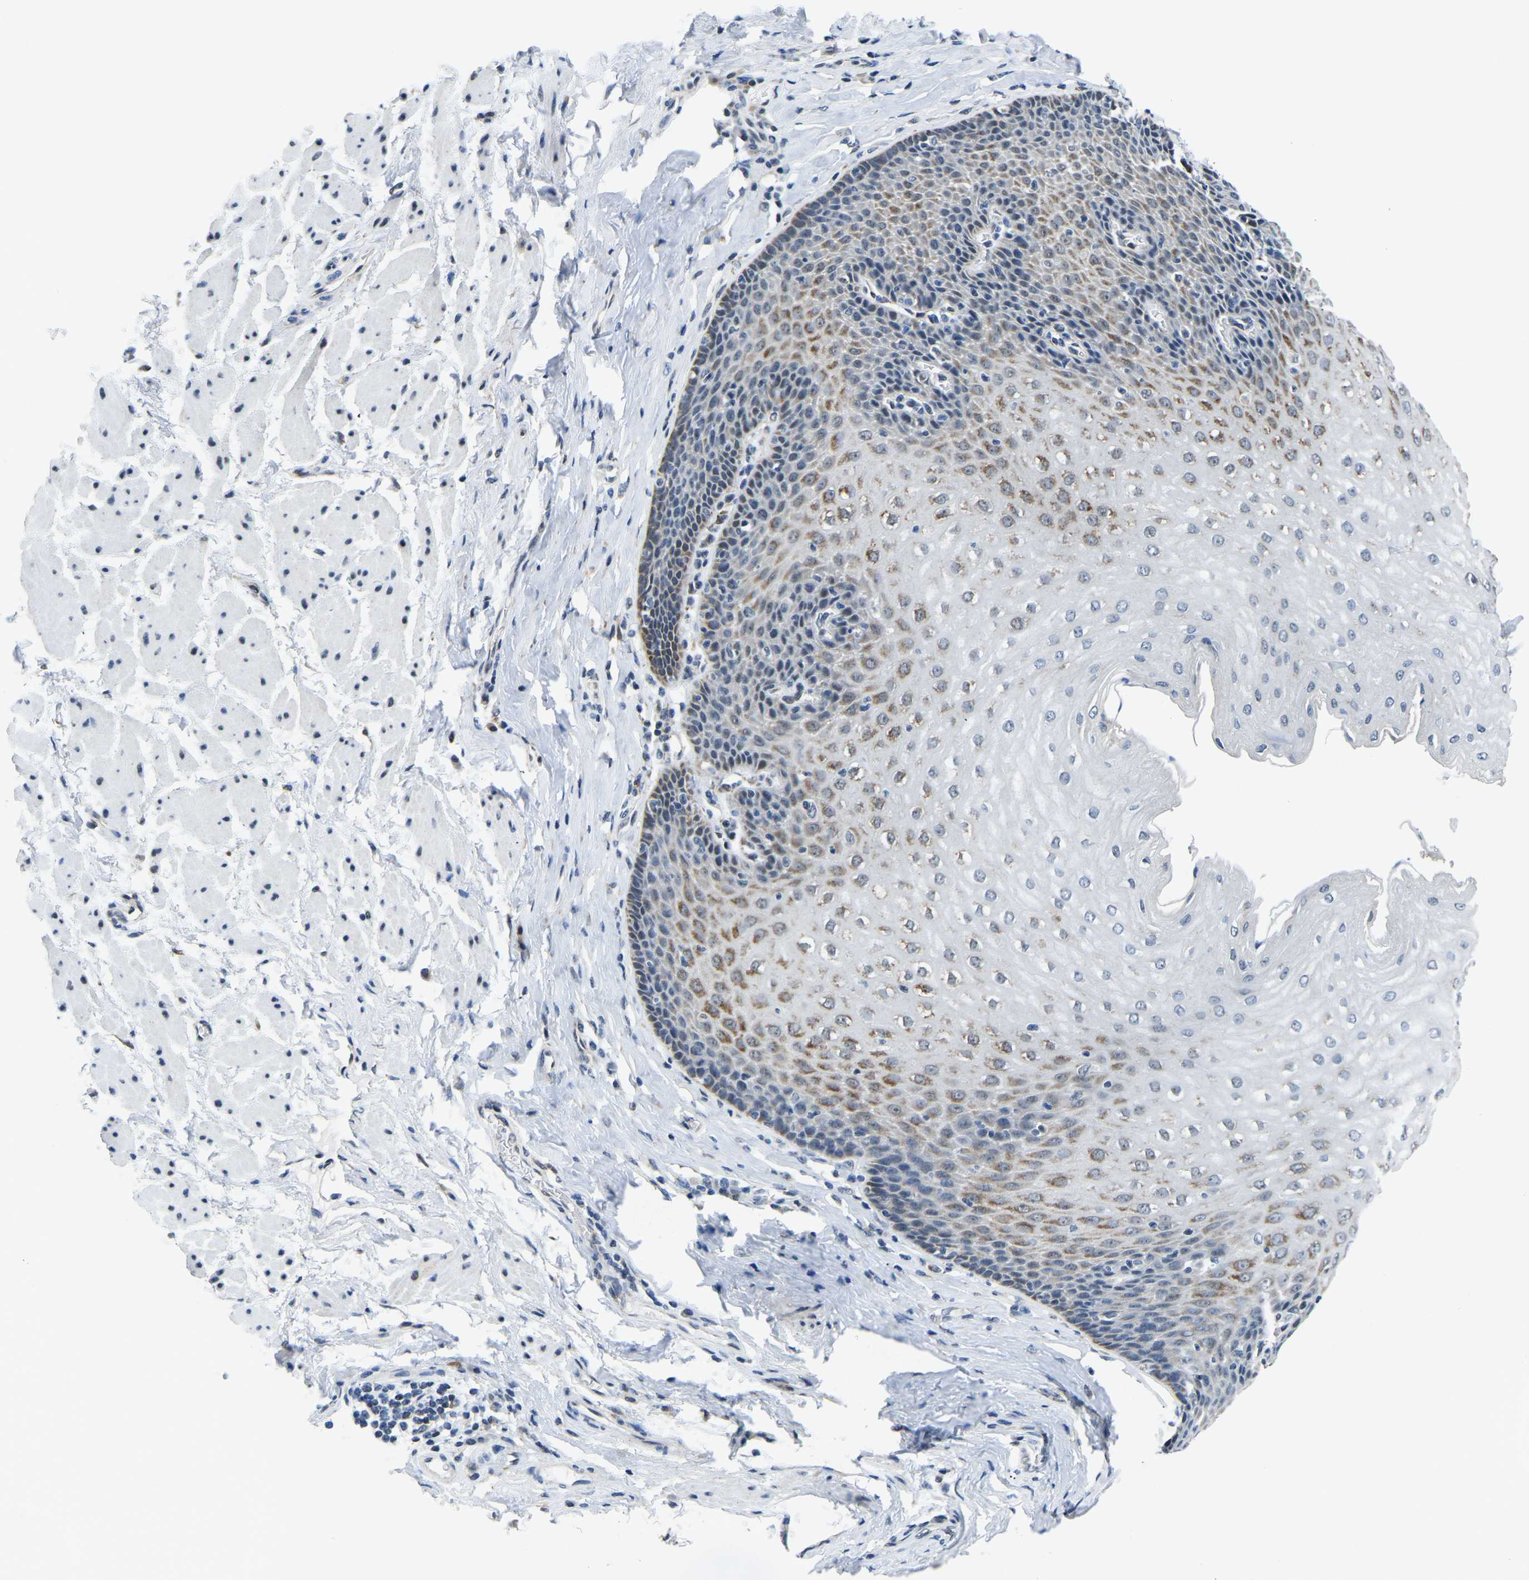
{"staining": {"intensity": "moderate", "quantity": "25%-75%", "location": "cytoplasmic/membranous"}, "tissue": "esophagus", "cell_type": "Squamous epithelial cells", "image_type": "normal", "snomed": [{"axis": "morphology", "description": "Normal tissue, NOS"}, {"axis": "topography", "description": "Esophagus"}], "caption": "Squamous epithelial cells show medium levels of moderate cytoplasmic/membranous positivity in about 25%-75% of cells in unremarkable esophagus.", "gene": "BNIP3L", "patient": {"sex": "female", "age": 61}}